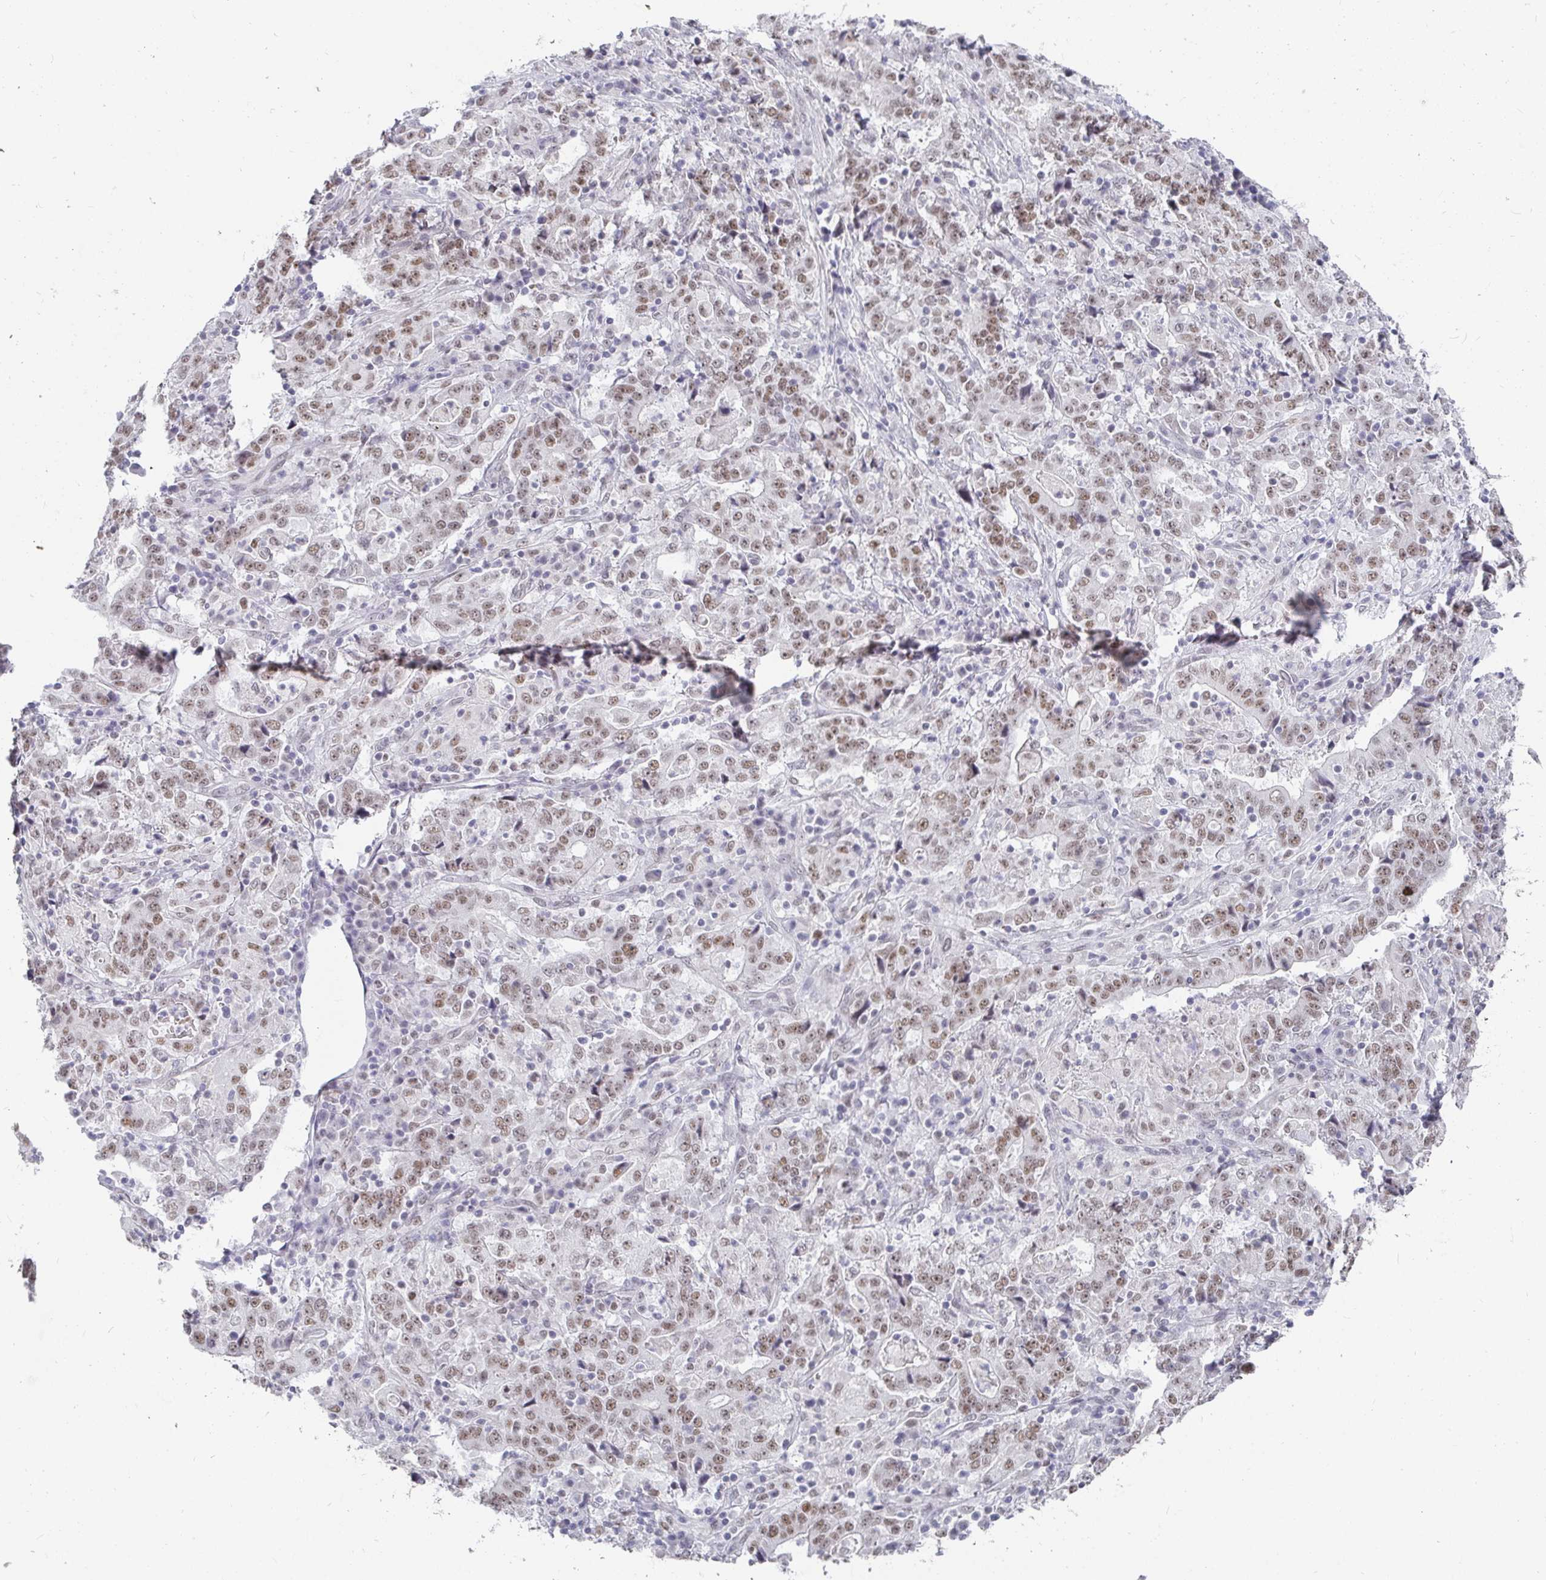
{"staining": {"intensity": "moderate", "quantity": "25%-75%", "location": "nuclear"}, "tissue": "stomach cancer", "cell_type": "Tumor cells", "image_type": "cancer", "snomed": [{"axis": "morphology", "description": "Normal tissue, NOS"}, {"axis": "morphology", "description": "Adenocarcinoma, NOS"}, {"axis": "topography", "description": "Stomach, upper"}, {"axis": "topography", "description": "Stomach"}], "caption": "Immunohistochemical staining of human stomach cancer shows medium levels of moderate nuclear staining in approximately 25%-75% of tumor cells.", "gene": "RCOR1", "patient": {"sex": "male", "age": 59}}